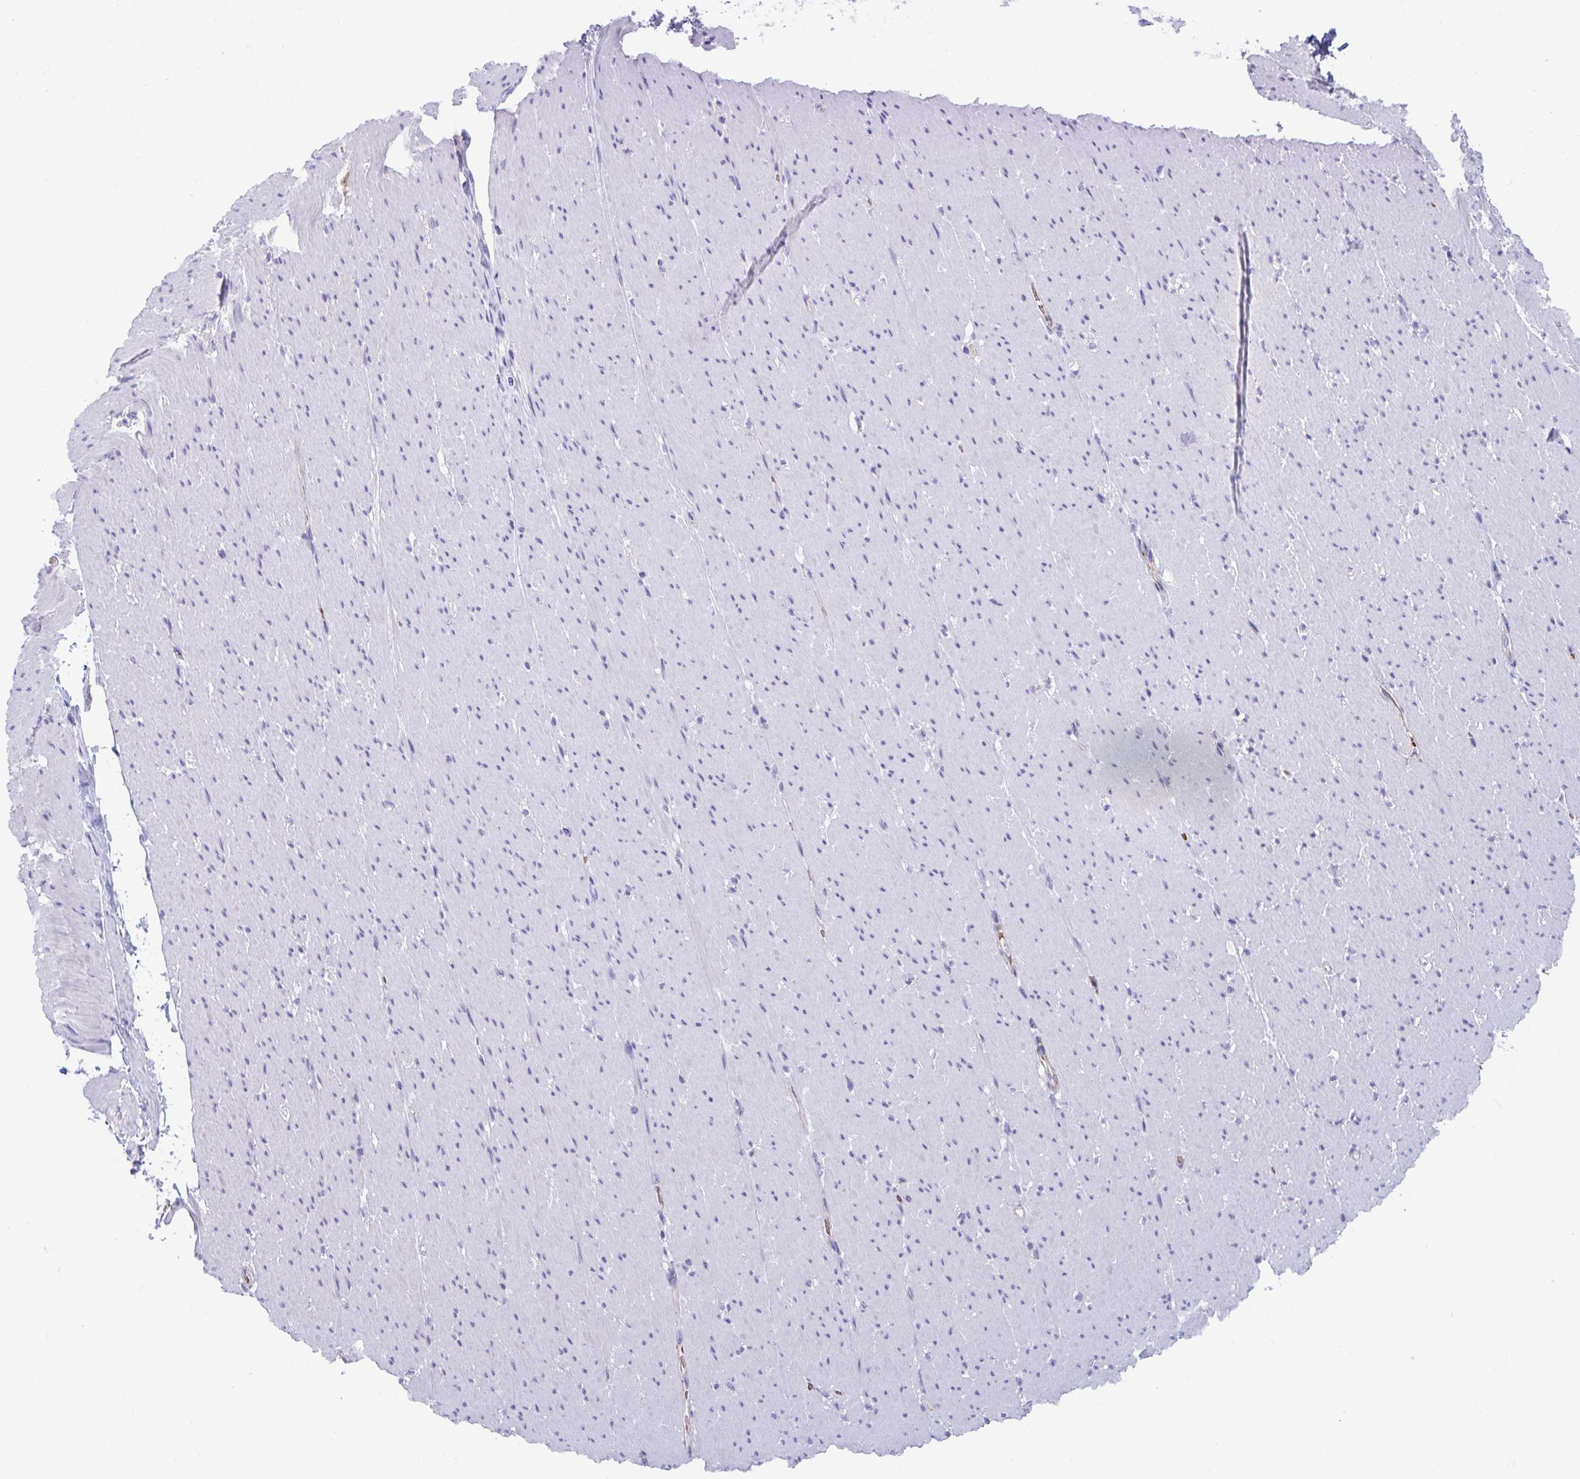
{"staining": {"intensity": "negative", "quantity": "none", "location": "none"}, "tissue": "smooth muscle", "cell_type": "Smooth muscle cells", "image_type": "normal", "snomed": [{"axis": "morphology", "description": "Normal tissue, NOS"}, {"axis": "topography", "description": "Smooth muscle"}, {"axis": "topography", "description": "Rectum"}], "caption": "Histopathology image shows no significant protein staining in smooth muscle cells of normal smooth muscle. (DAB (3,3'-diaminobenzidine) immunohistochemistry, high magnification).", "gene": "TTC30A", "patient": {"sex": "male", "age": 53}}